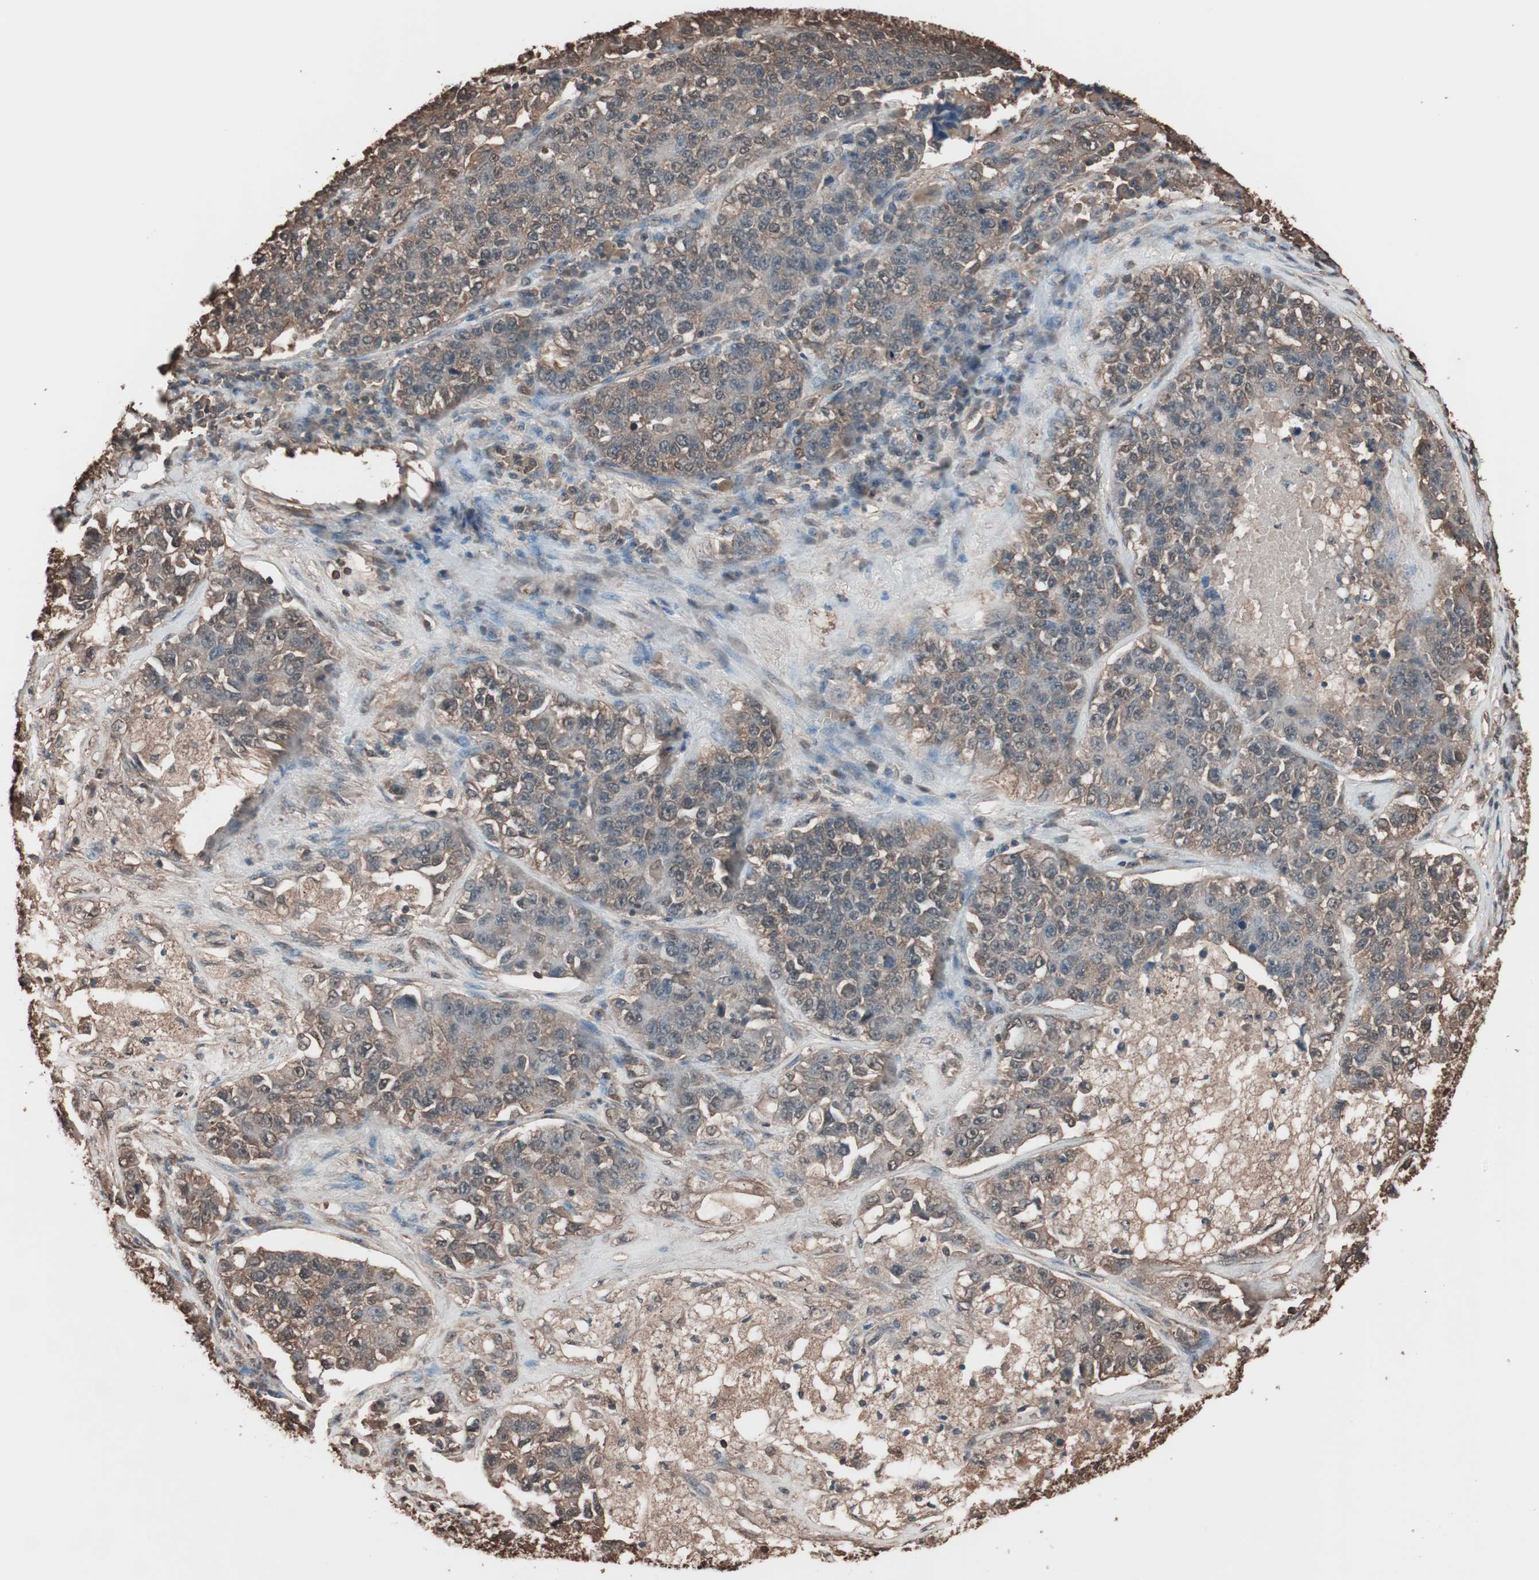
{"staining": {"intensity": "moderate", "quantity": ">75%", "location": "cytoplasmic/membranous"}, "tissue": "lung cancer", "cell_type": "Tumor cells", "image_type": "cancer", "snomed": [{"axis": "morphology", "description": "Adenocarcinoma, NOS"}, {"axis": "topography", "description": "Lung"}], "caption": "This image exhibits IHC staining of human lung adenocarcinoma, with medium moderate cytoplasmic/membranous staining in approximately >75% of tumor cells.", "gene": "CALM2", "patient": {"sex": "male", "age": 49}}